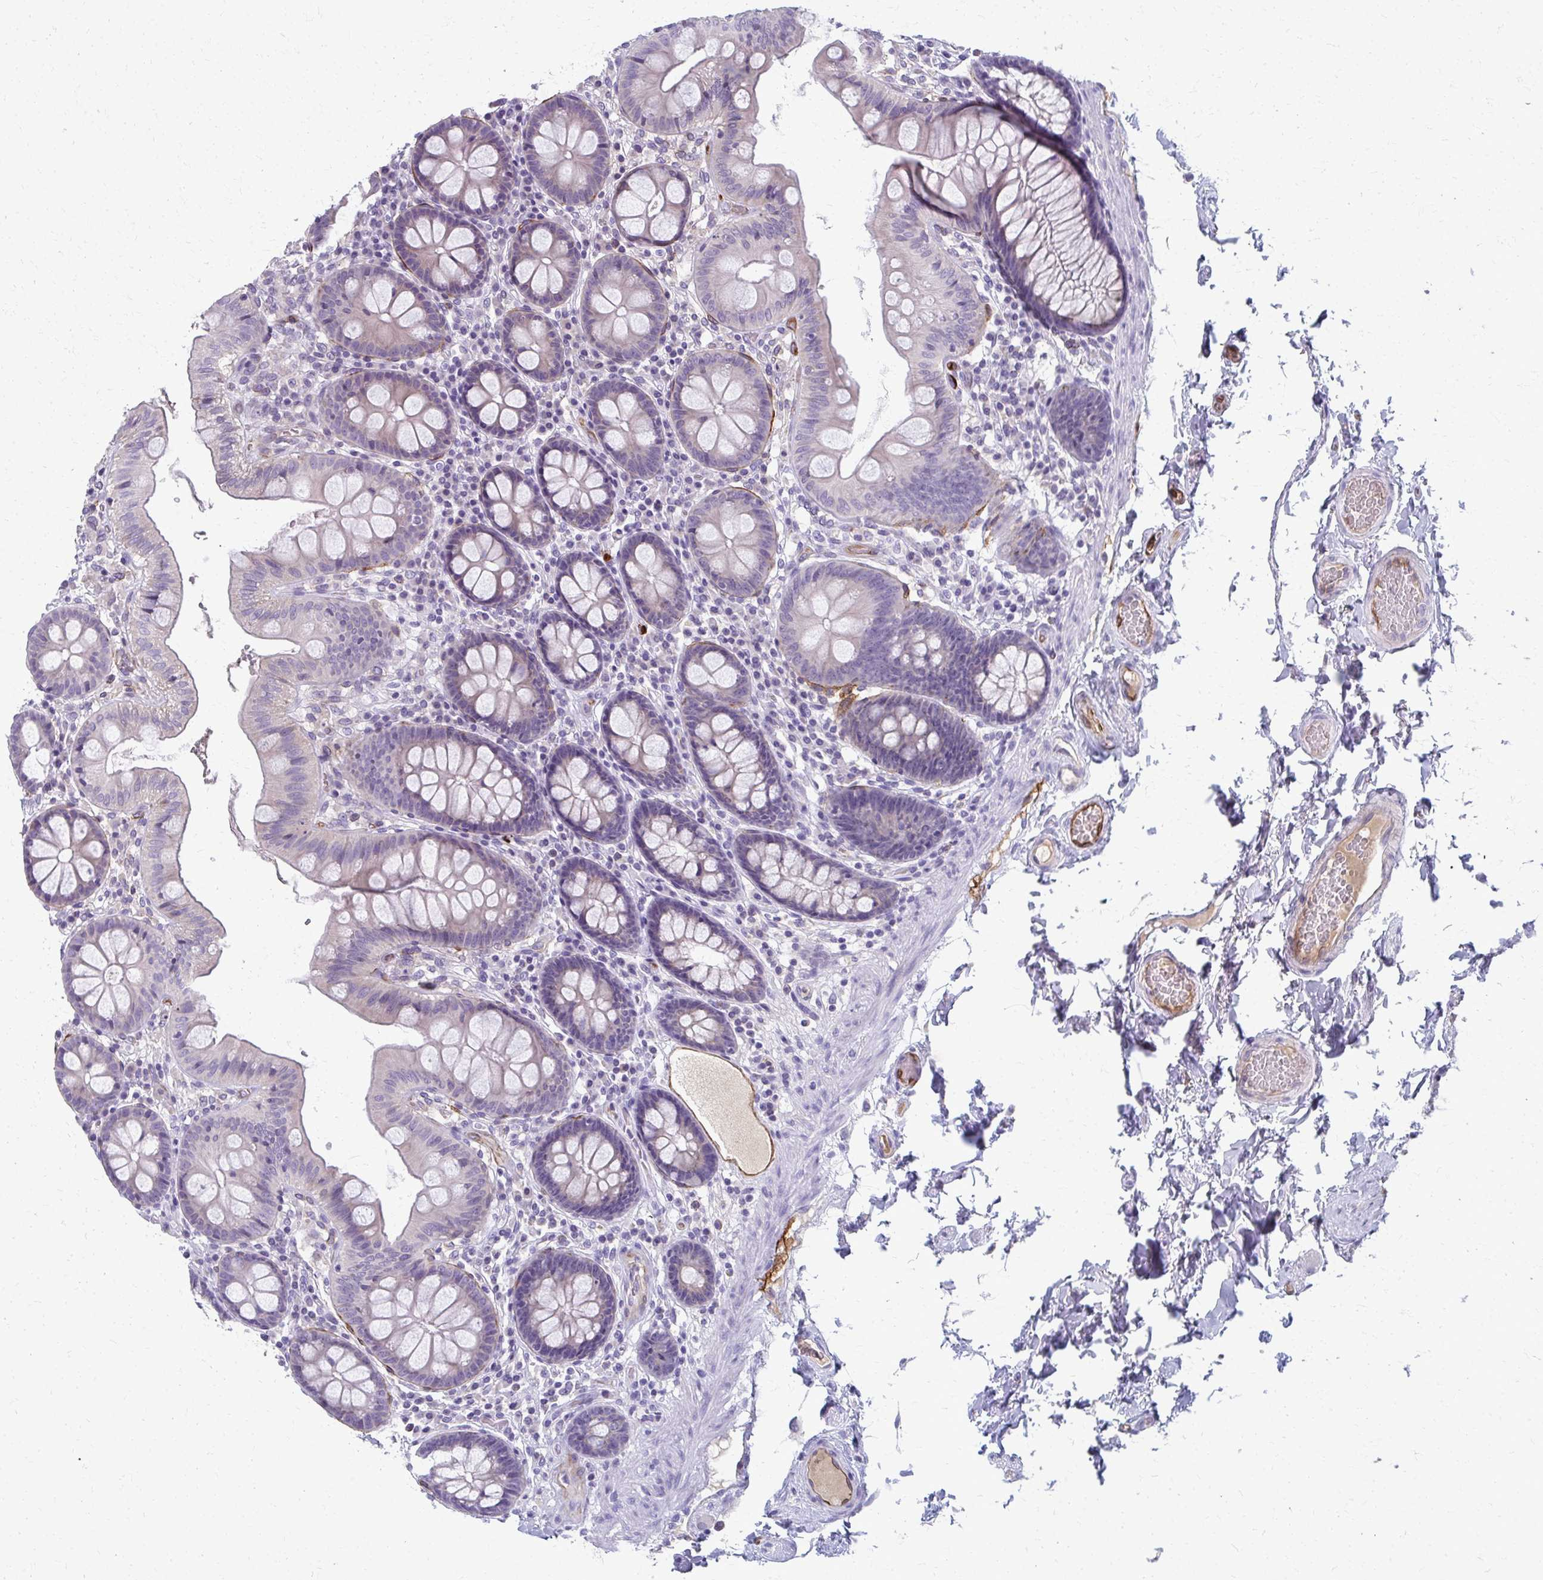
{"staining": {"intensity": "strong", "quantity": ">75%", "location": "cytoplasmic/membranous"}, "tissue": "colon", "cell_type": "Endothelial cells", "image_type": "normal", "snomed": [{"axis": "morphology", "description": "Normal tissue, NOS"}, {"axis": "topography", "description": "Colon"}], "caption": "Brown immunohistochemical staining in benign human colon reveals strong cytoplasmic/membranous positivity in approximately >75% of endothelial cells.", "gene": "ADIPOQ", "patient": {"sex": "male", "age": 84}}